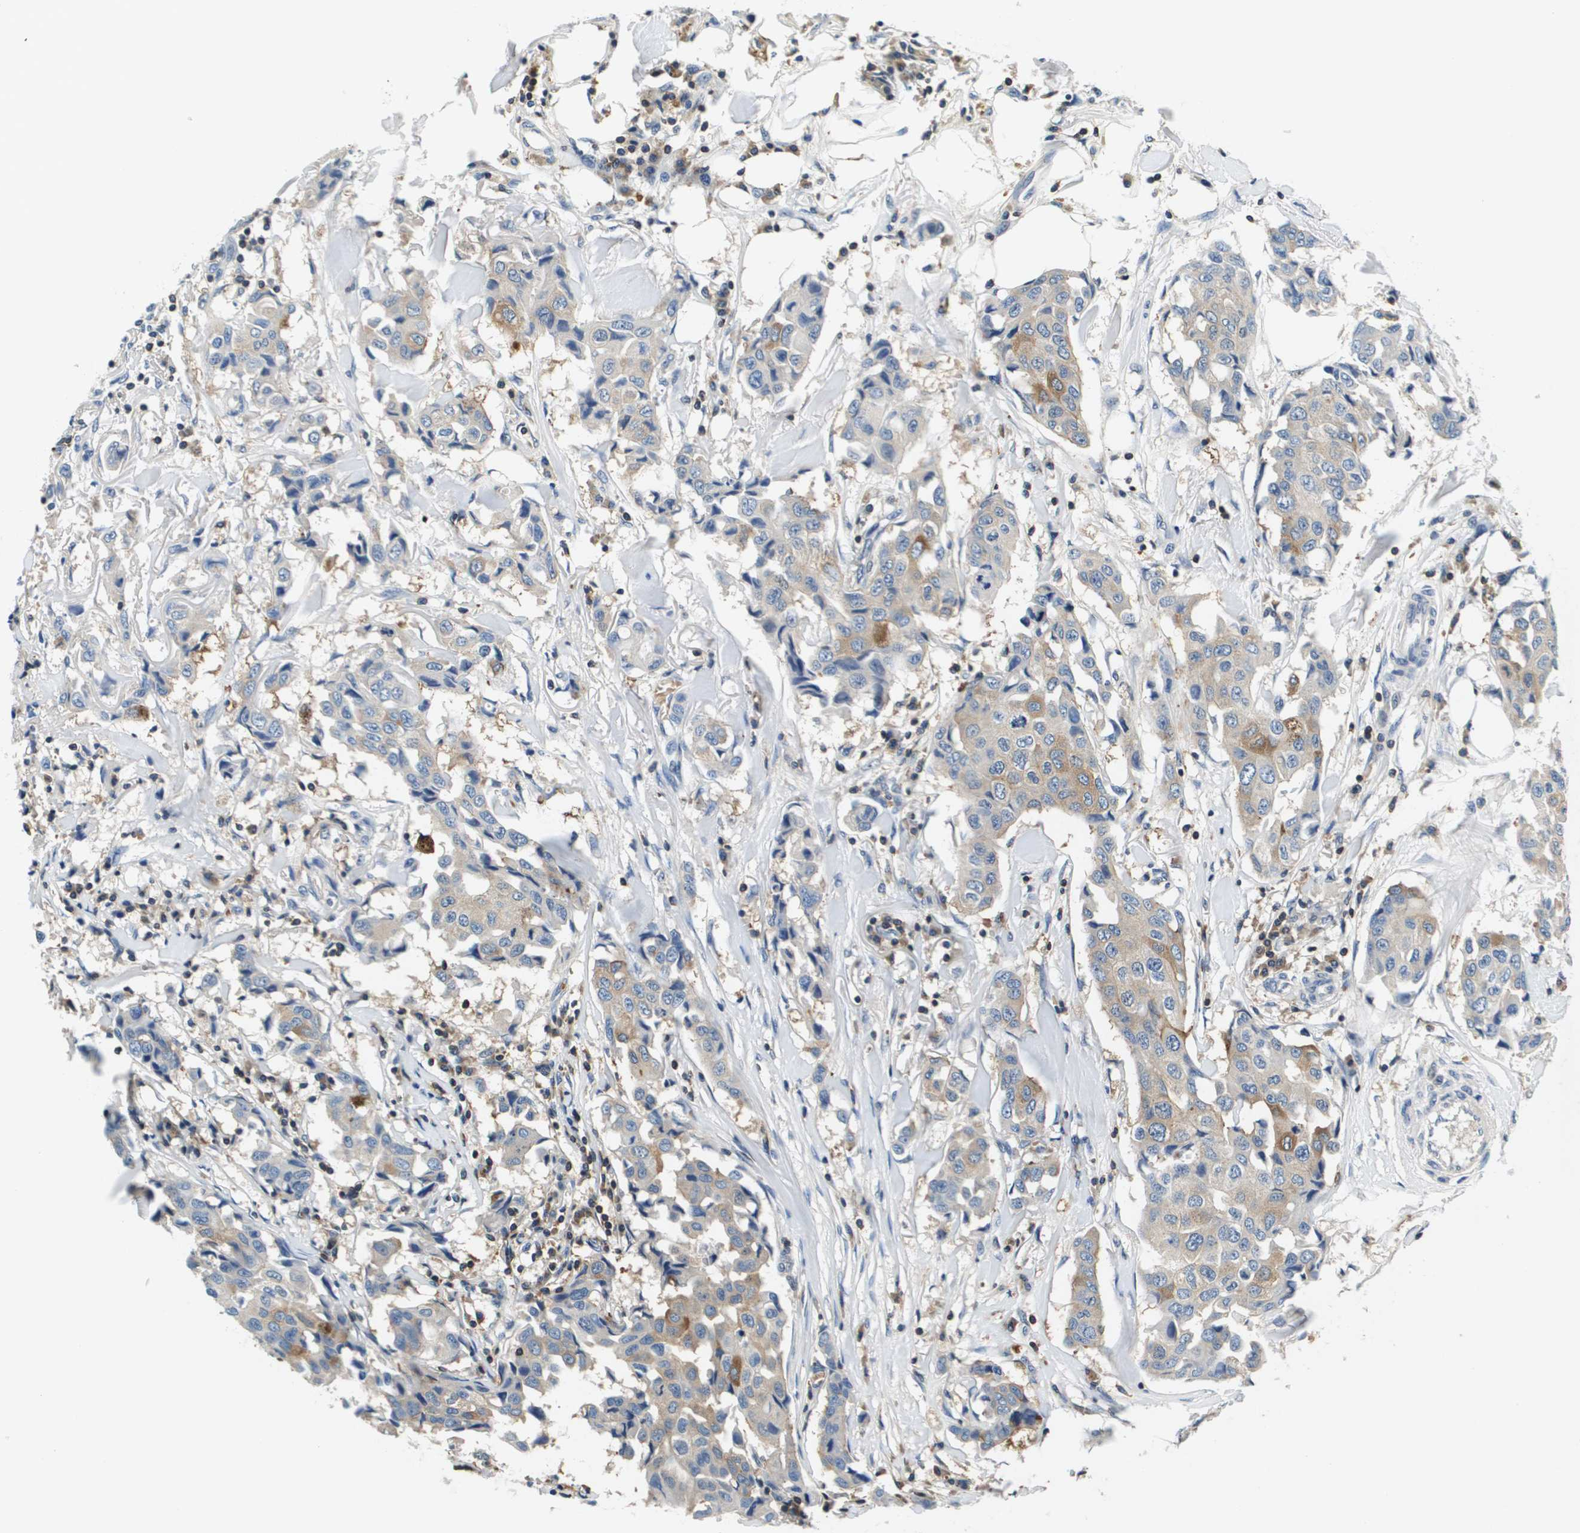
{"staining": {"intensity": "moderate", "quantity": "<25%", "location": "cytoplasmic/membranous"}, "tissue": "breast cancer", "cell_type": "Tumor cells", "image_type": "cancer", "snomed": [{"axis": "morphology", "description": "Duct carcinoma"}, {"axis": "topography", "description": "Breast"}], "caption": "A low amount of moderate cytoplasmic/membranous staining is appreciated in approximately <25% of tumor cells in breast cancer (invasive ductal carcinoma) tissue.", "gene": "KCNQ5", "patient": {"sex": "female", "age": 80}}